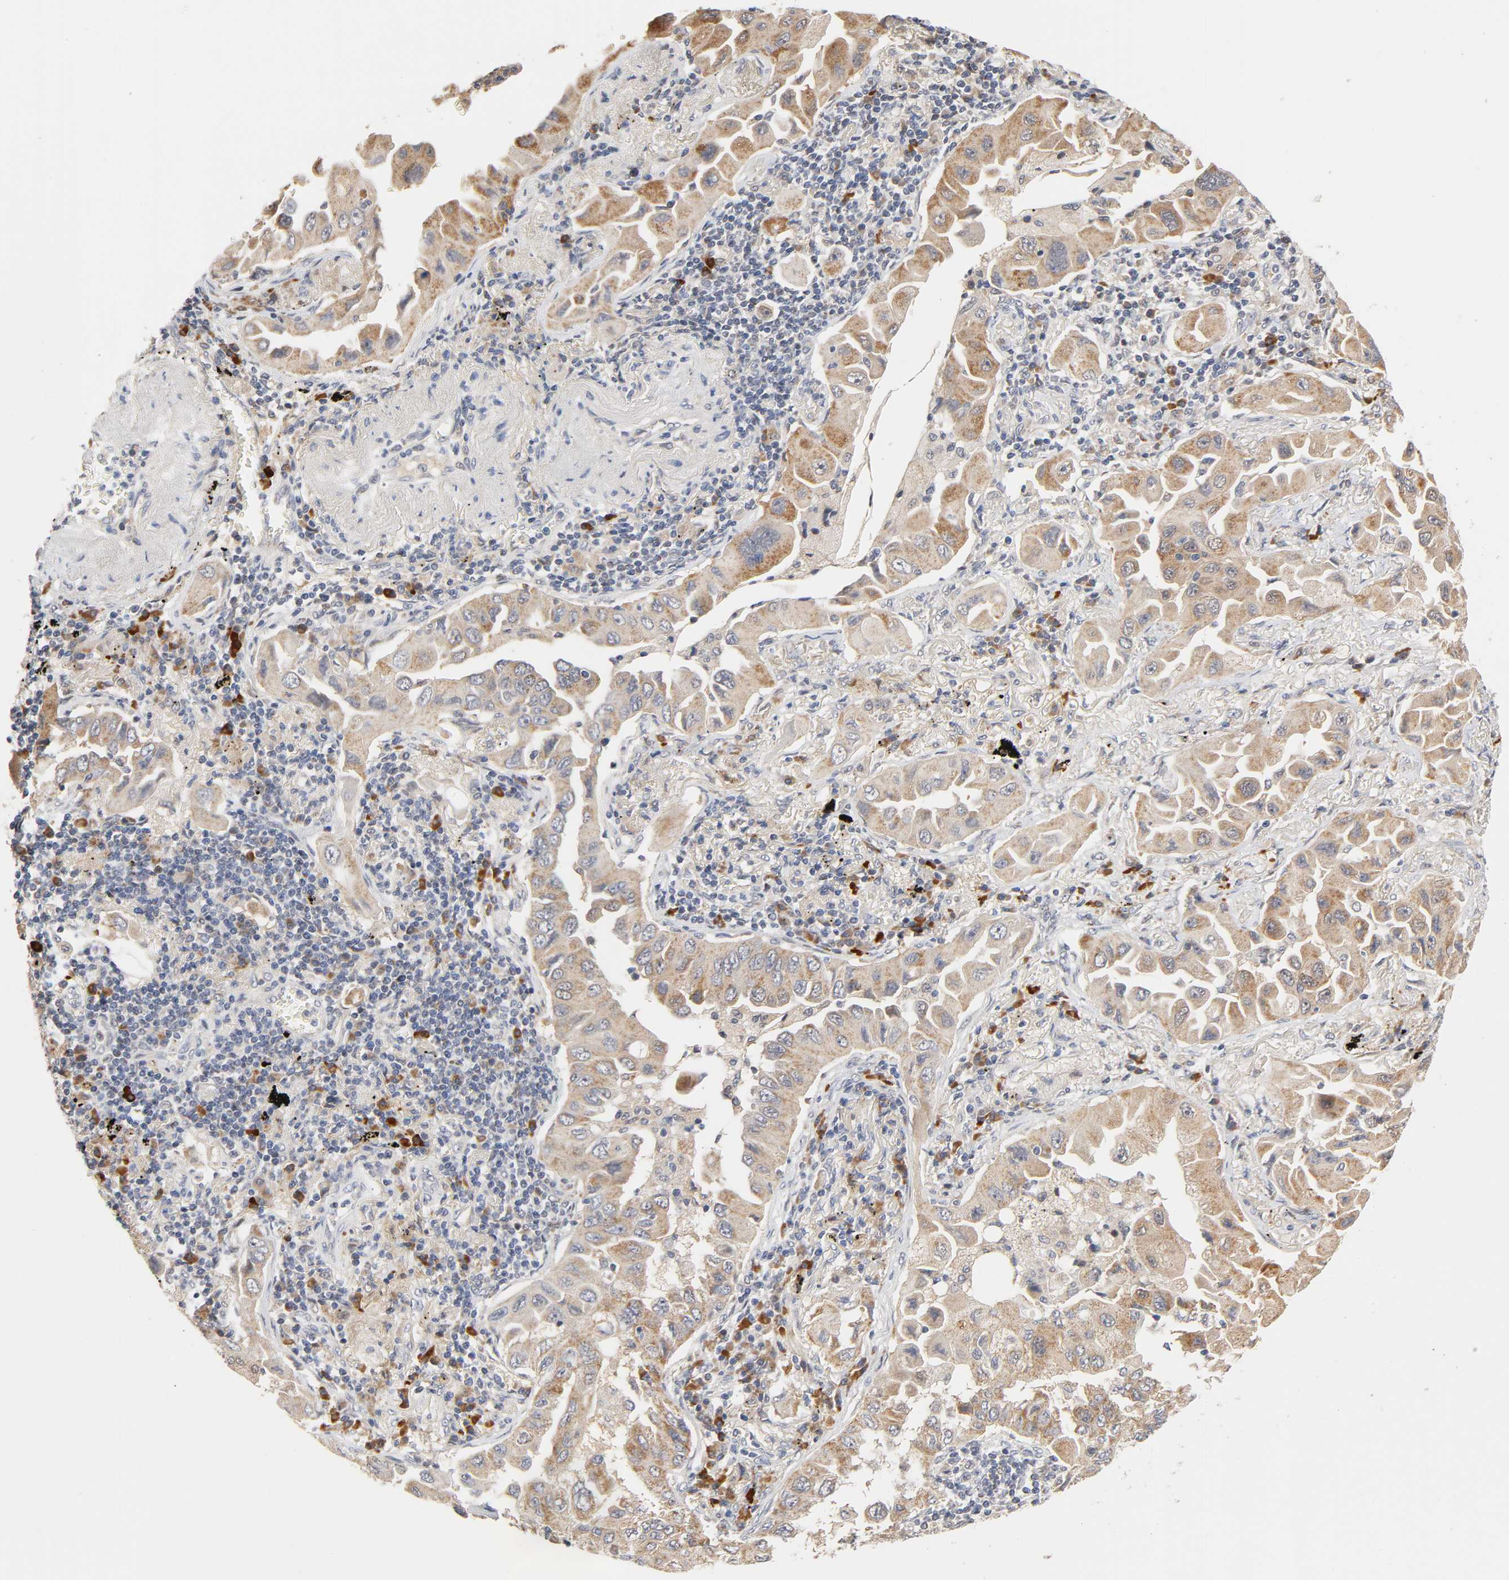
{"staining": {"intensity": "moderate", "quantity": ">75%", "location": "cytoplasmic/membranous"}, "tissue": "lung cancer", "cell_type": "Tumor cells", "image_type": "cancer", "snomed": [{"axis": "morphology", "description": "Adenocarcinoma, NOS"}, {"axis": "topography", "description": "Lung"}], "caption": "A medium amount of moderate cytoplasmic/membranous staining is appreciated in approximately >75% of tumor cells in adenocarcinoma (lung) tissue.", "gene": "GSTZ1", "patient": {"sex": "female", "age": 65}}